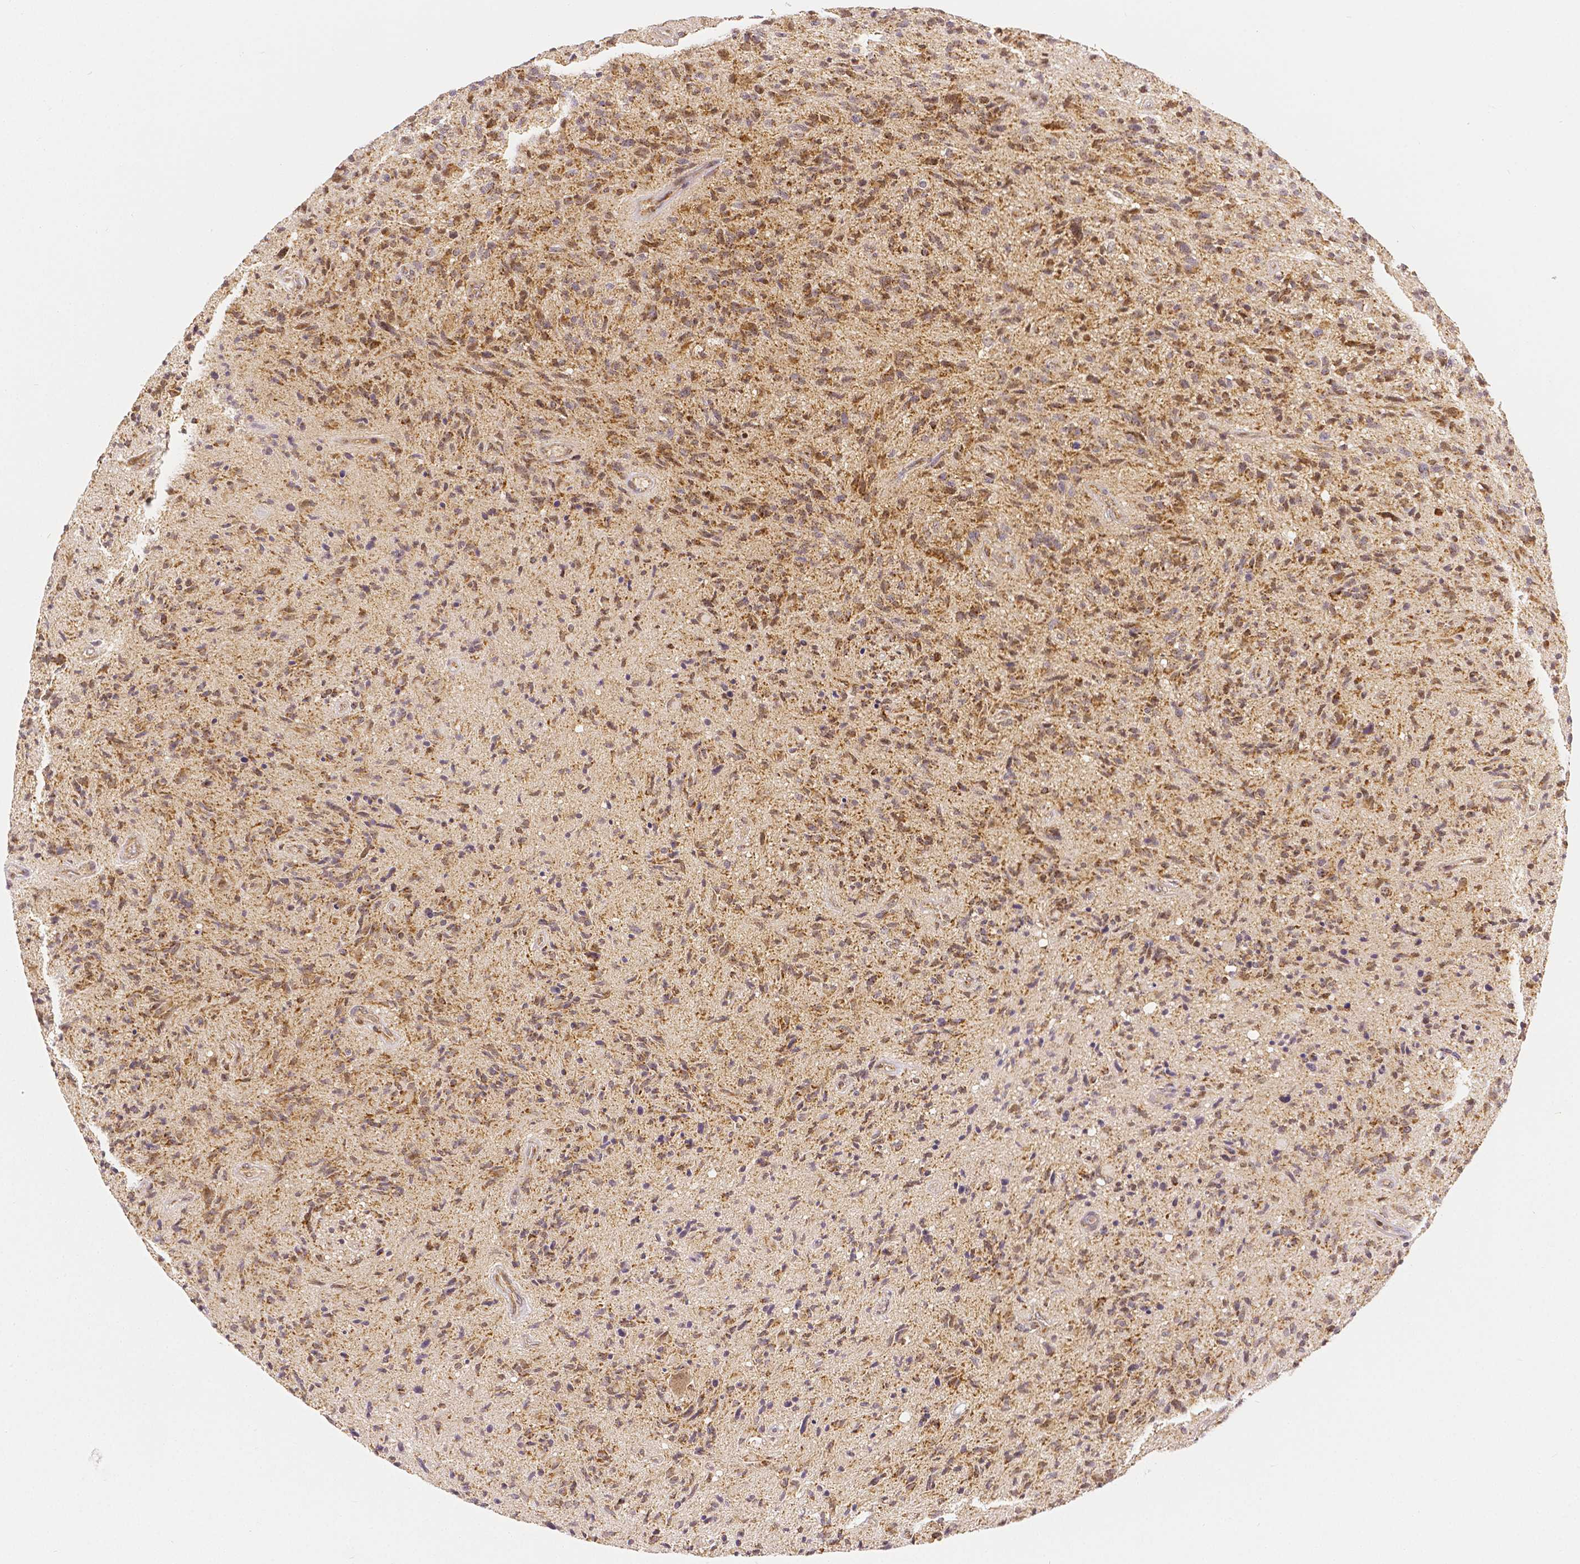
{"staining": {"intensity": "moderate", "quantity": "25%-75%", "location": "cytoplasmic/membranous,nuclear"}, "tissue": "glioma", "cell_type": "Tumor cells", "image_type": "cancer", "snomed": [{"axis": "morphology", "description": "Glioma, malignant, High grade"}, {"axis": "topography", "description": "Brain"}], "caption": "Immunohistochemistry (DAB (3,3'-diaminobenzidine)) staining of human malignant high-grade glioma displays moderate cytoplasmic/membranous and nuclear protein staining in approximately 25%-75% of tumor cells.", "gene": "RHOT1", "patient": {"sex": "male", "age": 54}}